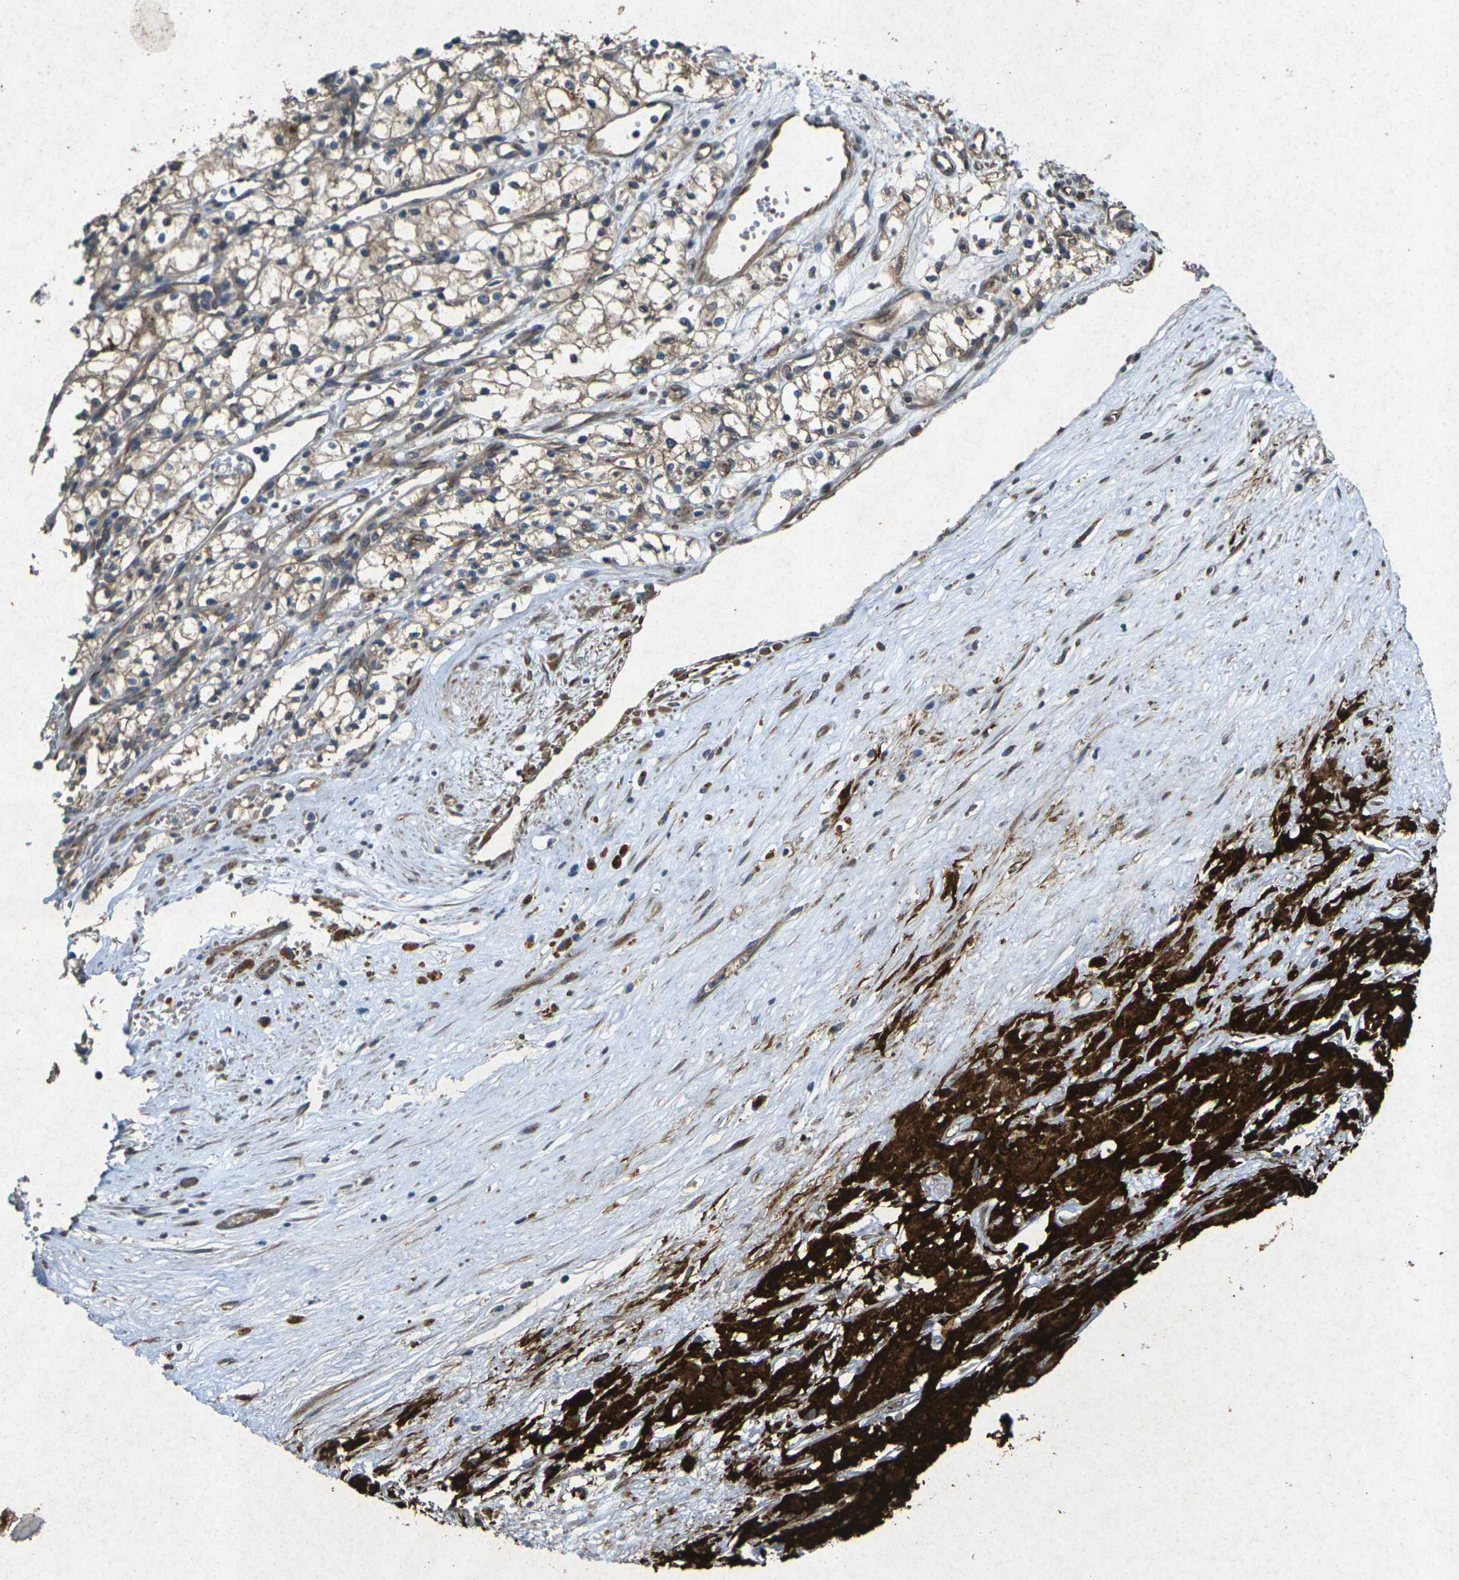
{"staining": {"intensity": "moderate", "quantity": ">75%", "location": "cytoplasmic/membranous"}, "tissue": "renal cancer", "cell_type": "Tumor cells", "image_type": "cancer", "snomed": [{"axis": "morphology", "description": "Normal tissue, NOS"}, {"axis": "morphology", "description": "Adenocarcinoma, NOS"}, {"axis": "topography", "description": "Kidney"}], "caption": "The micrograph reveals staining of renal adenocarcinoma, revealing moderate cytoplasmic/membranous protein expression (brown color) within tumor cells.", "gene": "RGMA", "patient": {"sex": "male", "age": 59}}